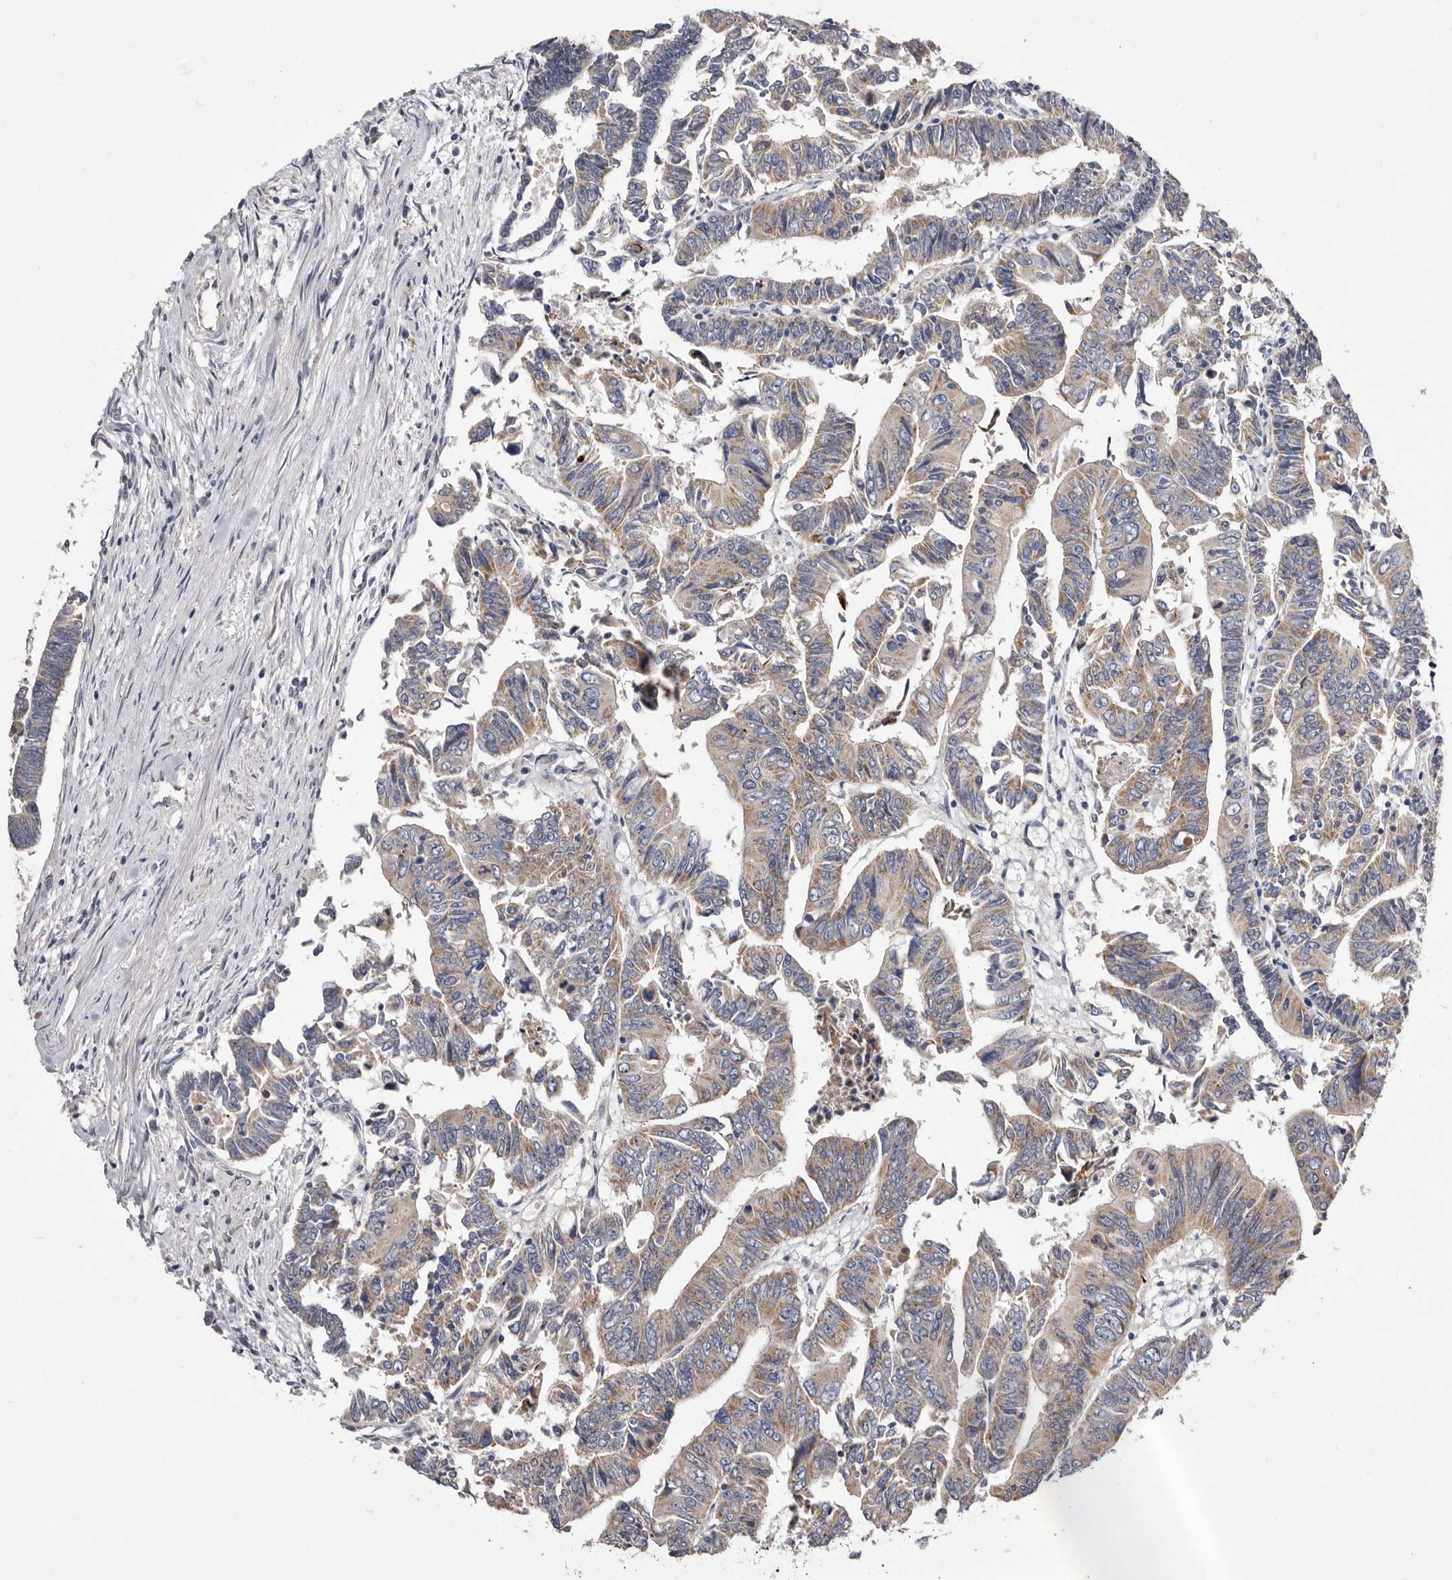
{"staining": {"intensity": "weak", "quantity": ">75%", "location": "cytoplasmic/membranous"}, "tissue": "colorectal cancer", "cell_type": "Tumor cells", "image_type": "cancer", "snomed": [{"axis": "morphology", "description": "Adenocarcinoma, NOS"}, {"axis": "topography", "description": "Rectum"}], "caption": "Human colorectal adenocarcinoma stained for a protein (brown) shows weak cytoplasmic/membranous positive staining in about >75% of tumor cells.", "gene": "TIMM17B", "patient": {"sex": "female", "age": 65}}